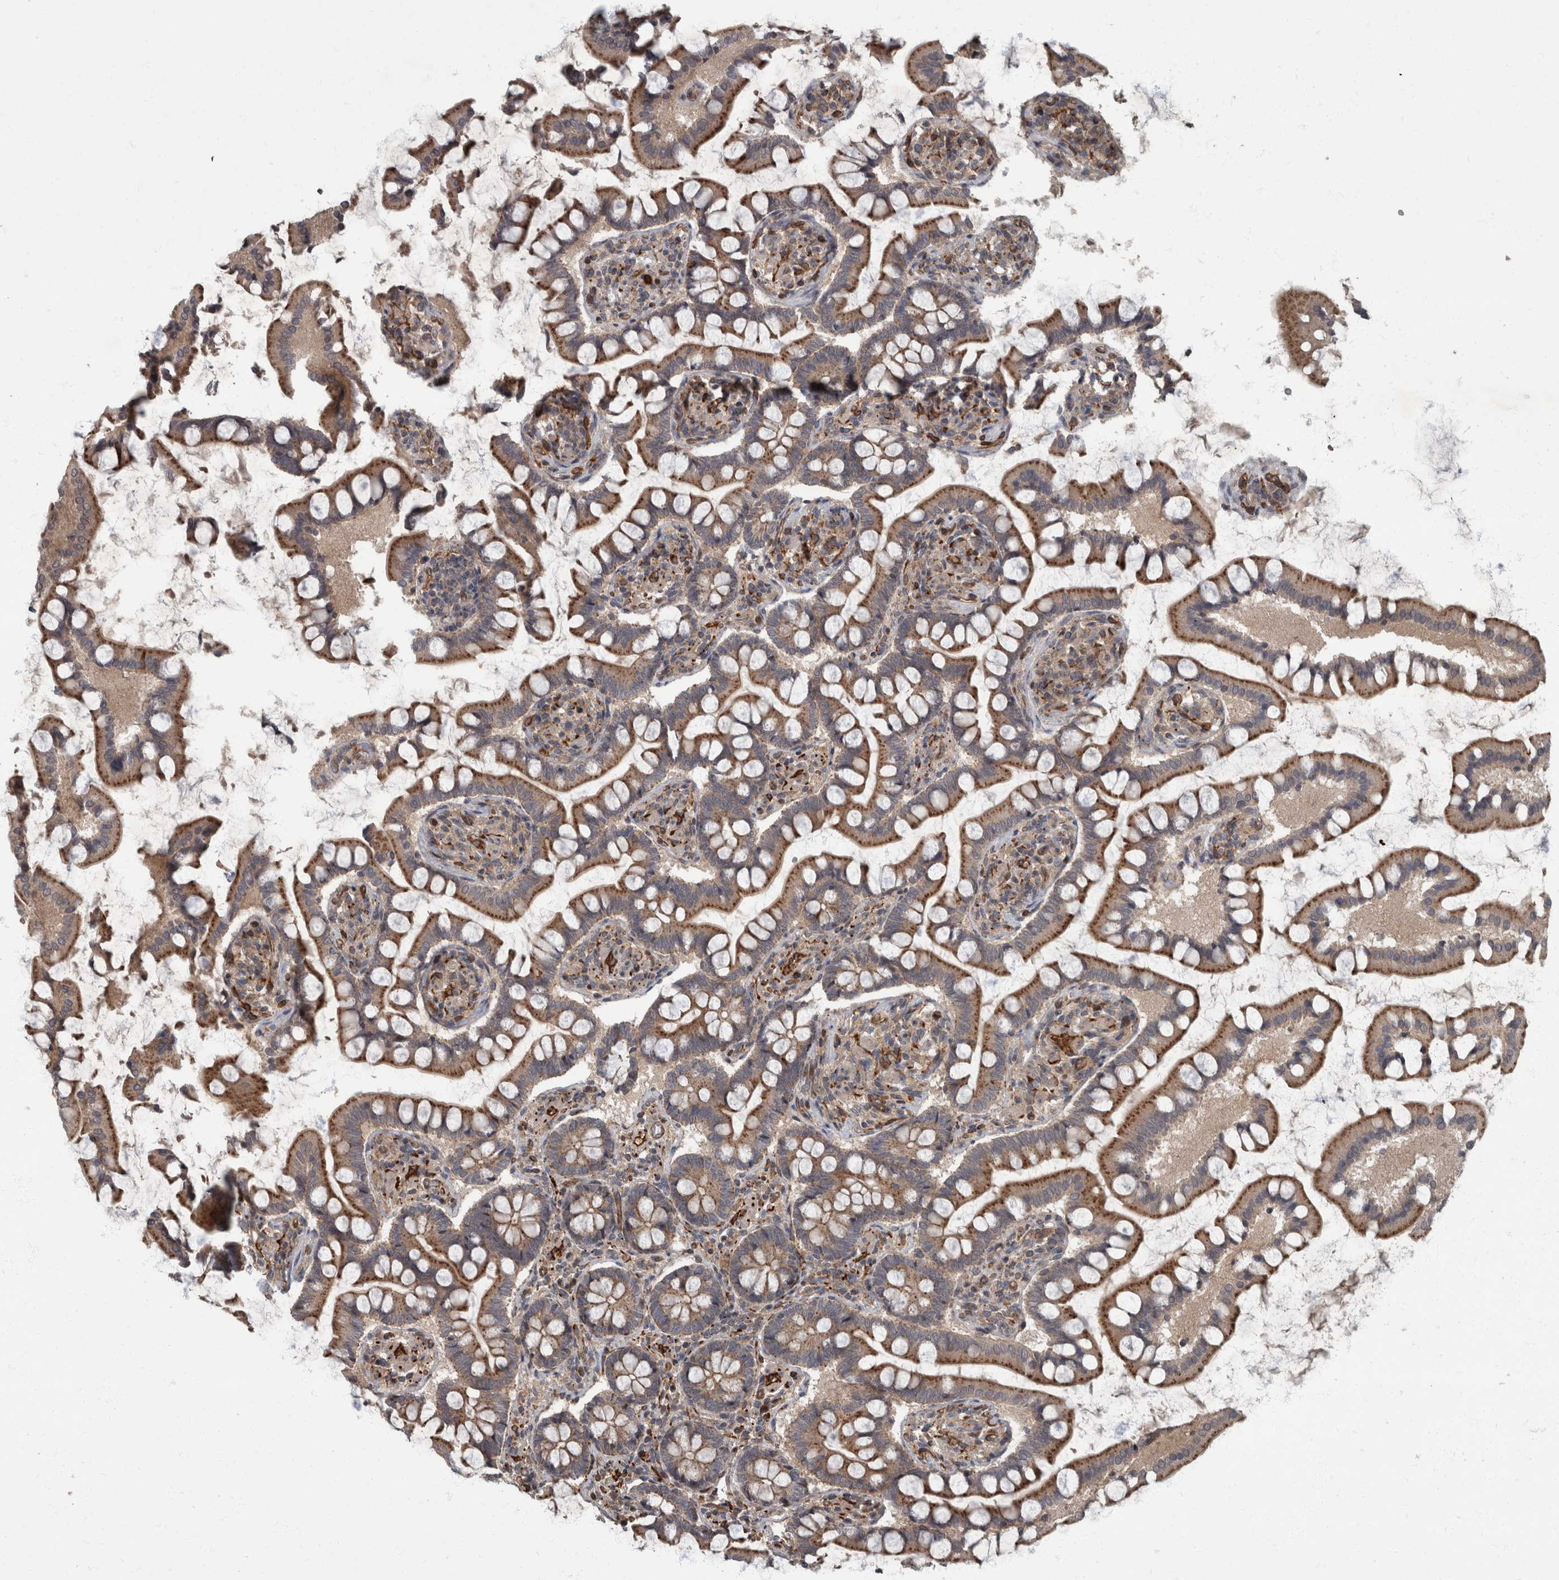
{"staining": {"intensity": "strong", "quantity": ">75%", "location": "cytoplasmic/membranous"}, "tissue": "small intestine", "cell_type": "Glandular cells", "image_type": "normal", "snomed": [{"axis": "morphology", "description": "Normal tissue, NOS"}, {"axis": "topography", "description": "Small intestine"}], "caption": "Protein expression analysis of benign small intestine exhibits strong cytoplasmic/membranous expression in about >75% of glandular cells.", "gene": "VEGFD", "patient": {"sex": "male", "age": 41}}